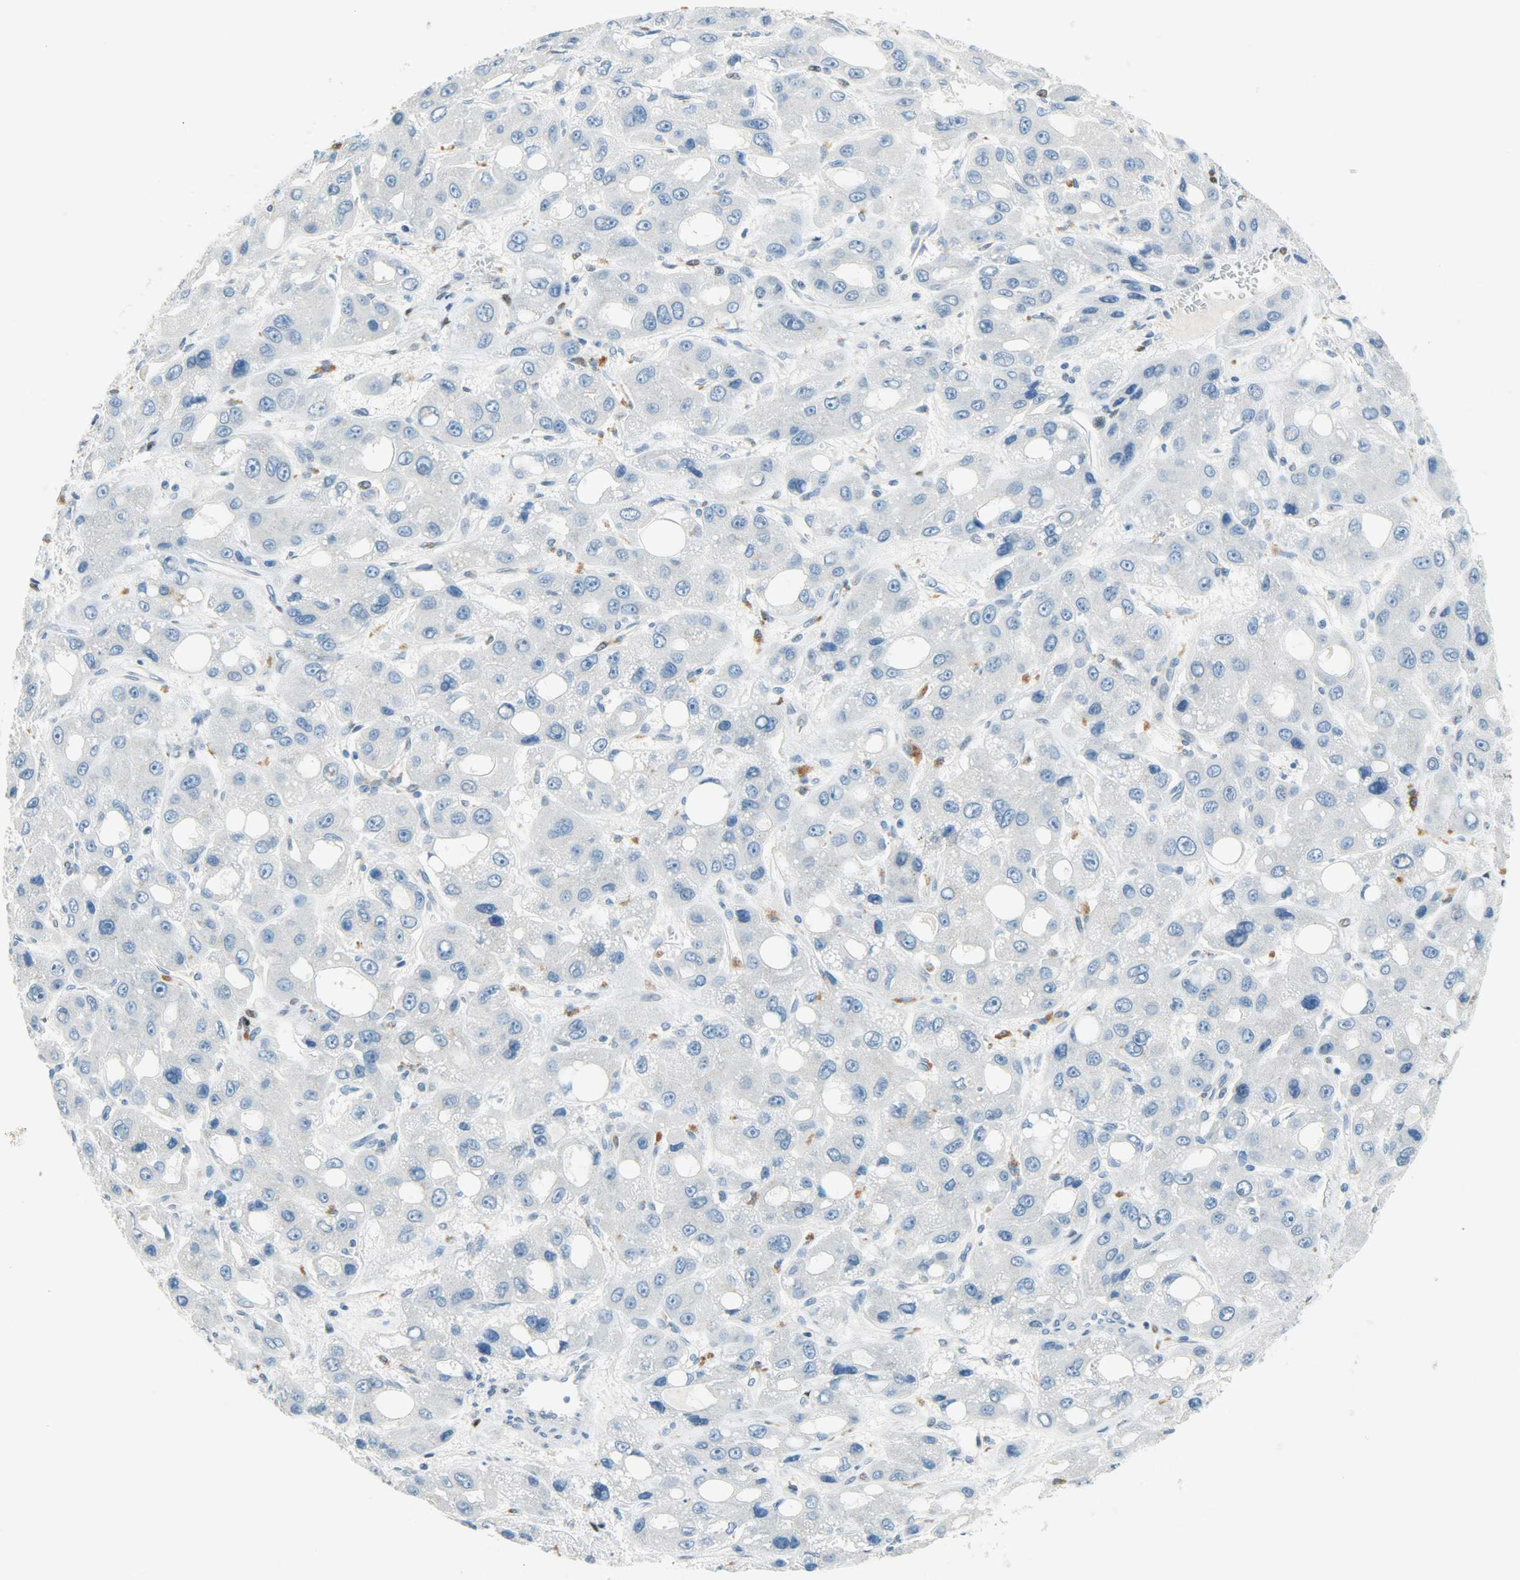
{"staining": {"intensity": "negative", "quantity": "none", "location": "none"}, "tissue": "liver cancer", "cell_type": "Tumor cells", "image_type": "cancer", "snomed": [{"axis": "morphology", "description": "Carcinoma, Hepatocellular, NOS"}, {"axis": "topography", "description": "Liver"}], "caption": "The micrograph displays no staining of tumor cells in liver cancer.", "gene": "JUNB", "patient": {"sex": "male", "age": 55}}